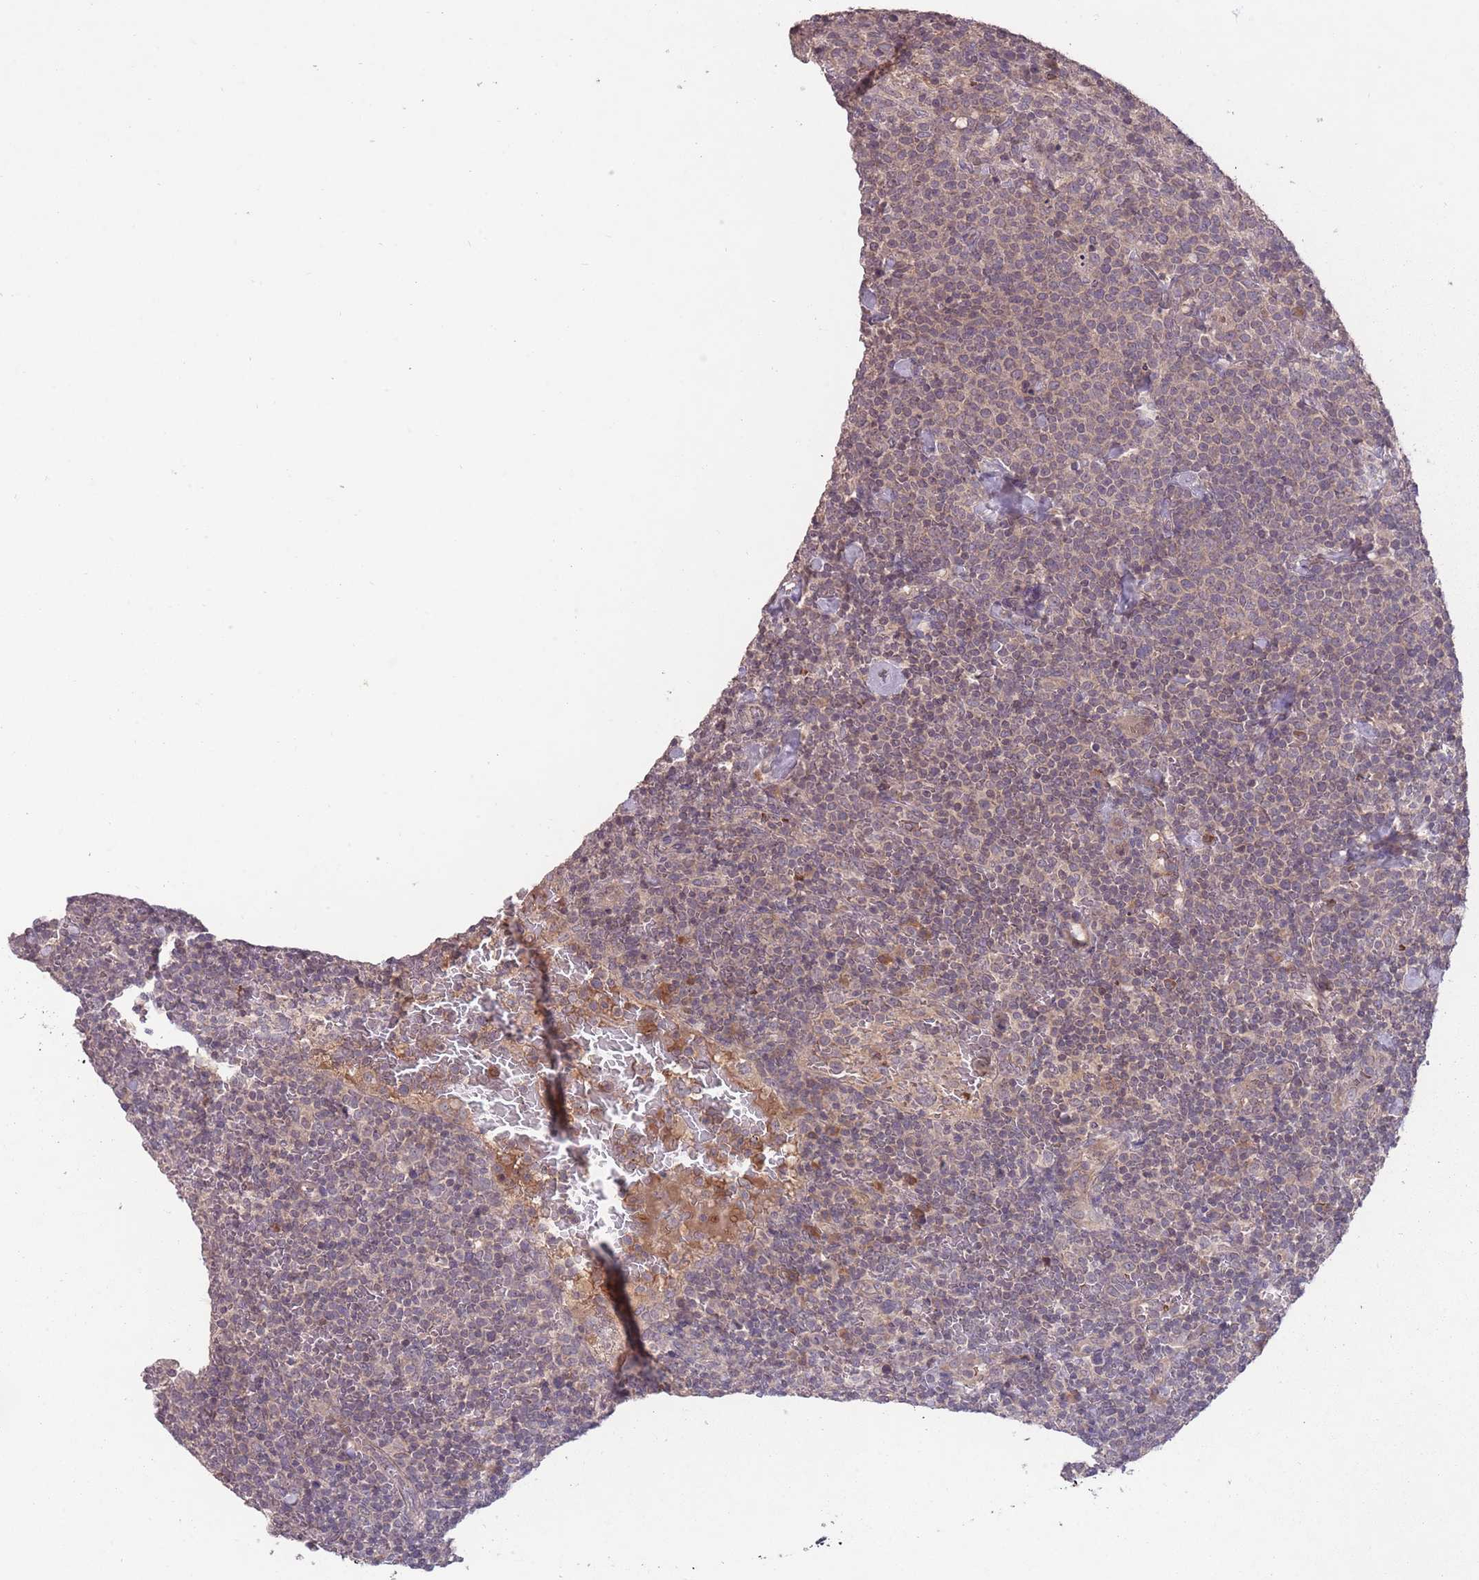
{"staining": {"intensity": "negative", "quantity": "none", "location": "none"}, "tissue": "lymphoma", "cell_type": "Tumor cells", "image_type": "cancer", "snomed": [{"axis": "morphology", "description": "Malignant lymphoma, non-Hodgkin's type, High grade"}, {"axis": "topography", "description": "Lymph node"}], "caption": "Immunohistochemical staining of human malignant lymphoma, non-Hodgkin's type (high-grade) reveals no significant expression in tumor cells.", "gene": "ADCYAP1R1", "patient": {"sex": "male", "age": 61}}